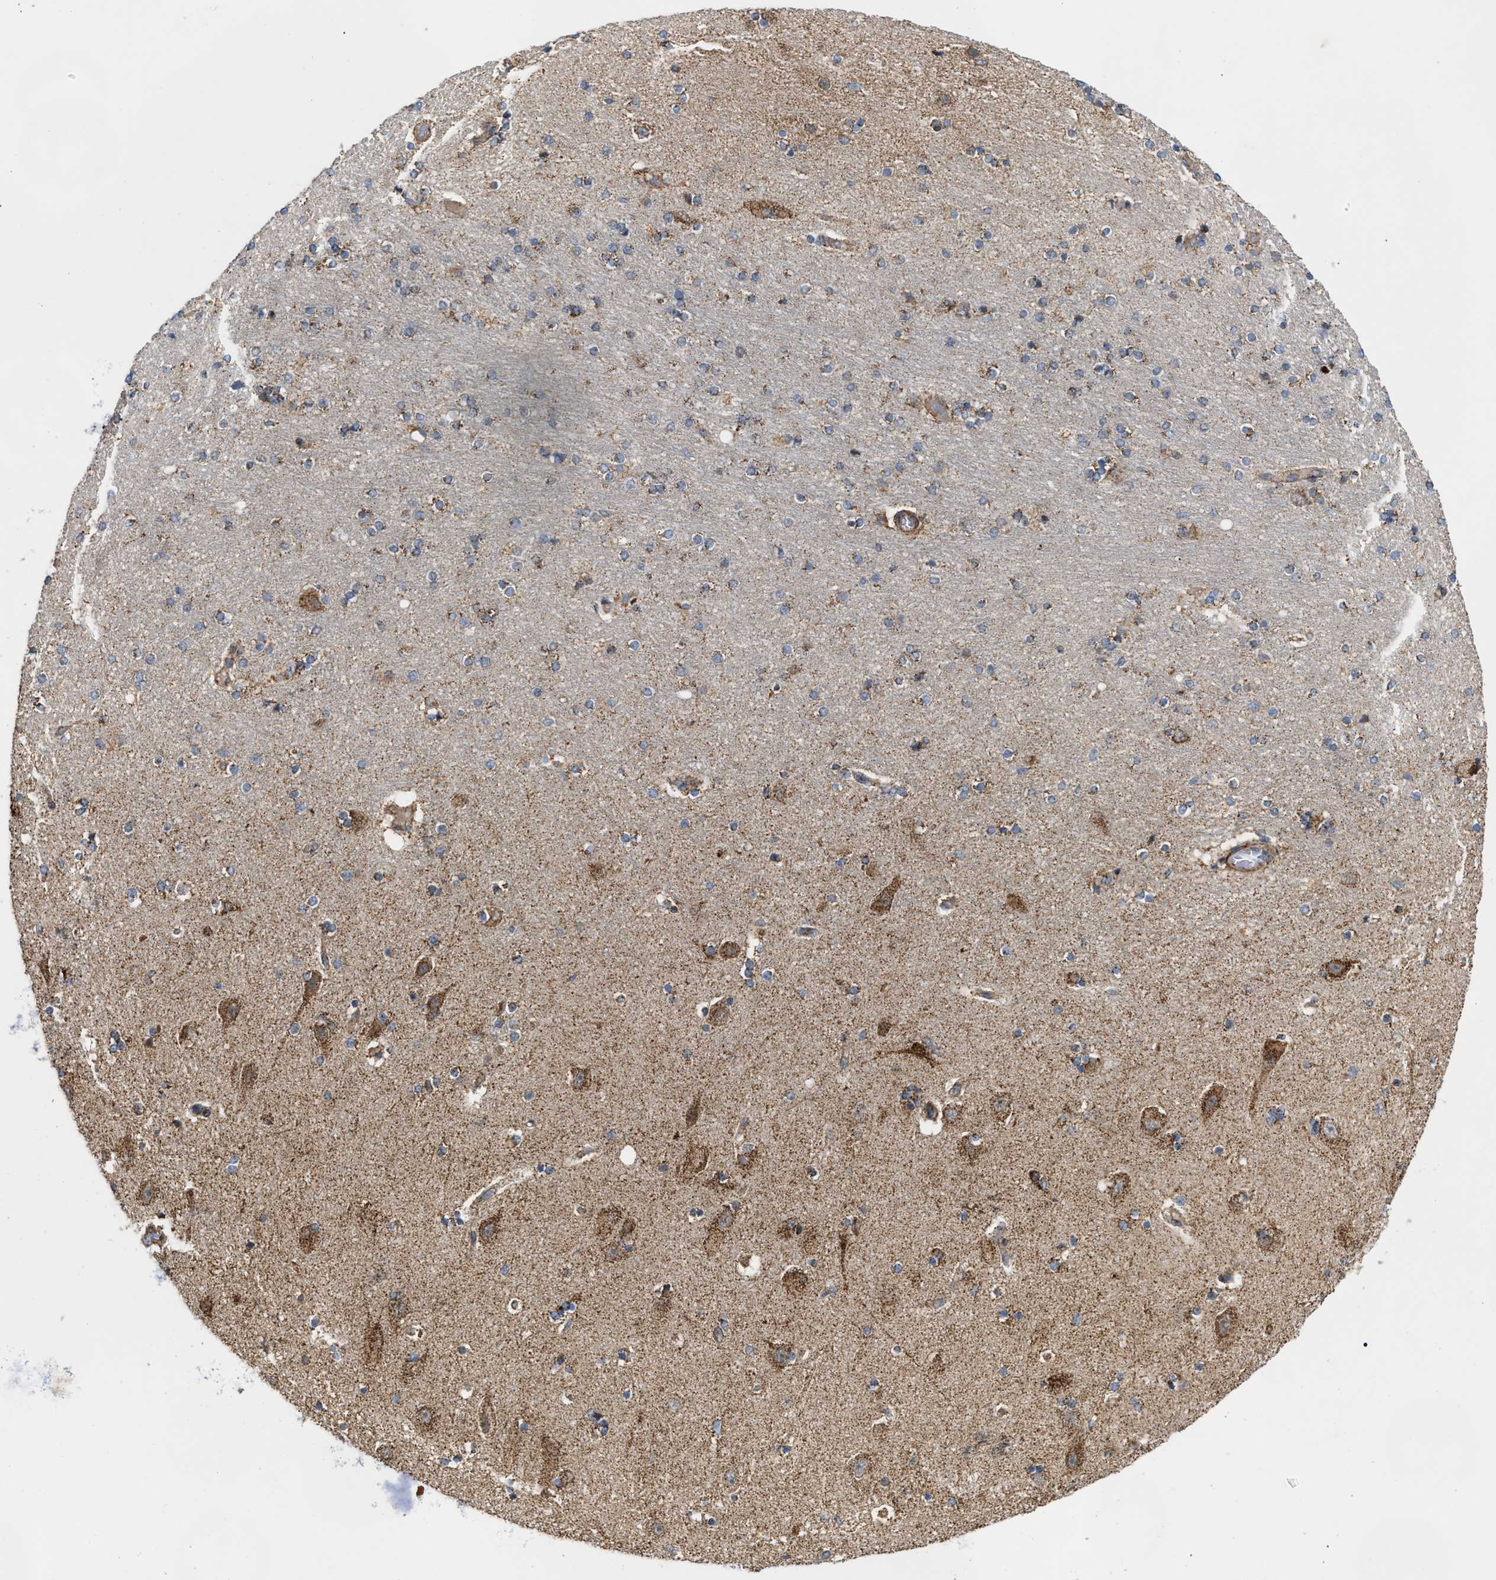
{"staining": {"intensity": "moderate", "quantity": "25%-75%", "location": "cytoplasmic/membranous"}, "tissue": "hippocampus", "cell_type": "Glial cells", "image_type": "normal", "snomed": [{"axis": "morphology", "description": "Normal tissue, NOS"}, {"axis": "topography", "description": "Hippocampus"}], "caption": "A medium amount of moderate cytoplasmic/membranous staining is present in approximately 25%-75% of glial cells in benign hippocampus. (Brightfield microscopy of DAB IHC at high magnification).", "gene": "TACO1", "patient": {"sex": "female", "age": 54}}